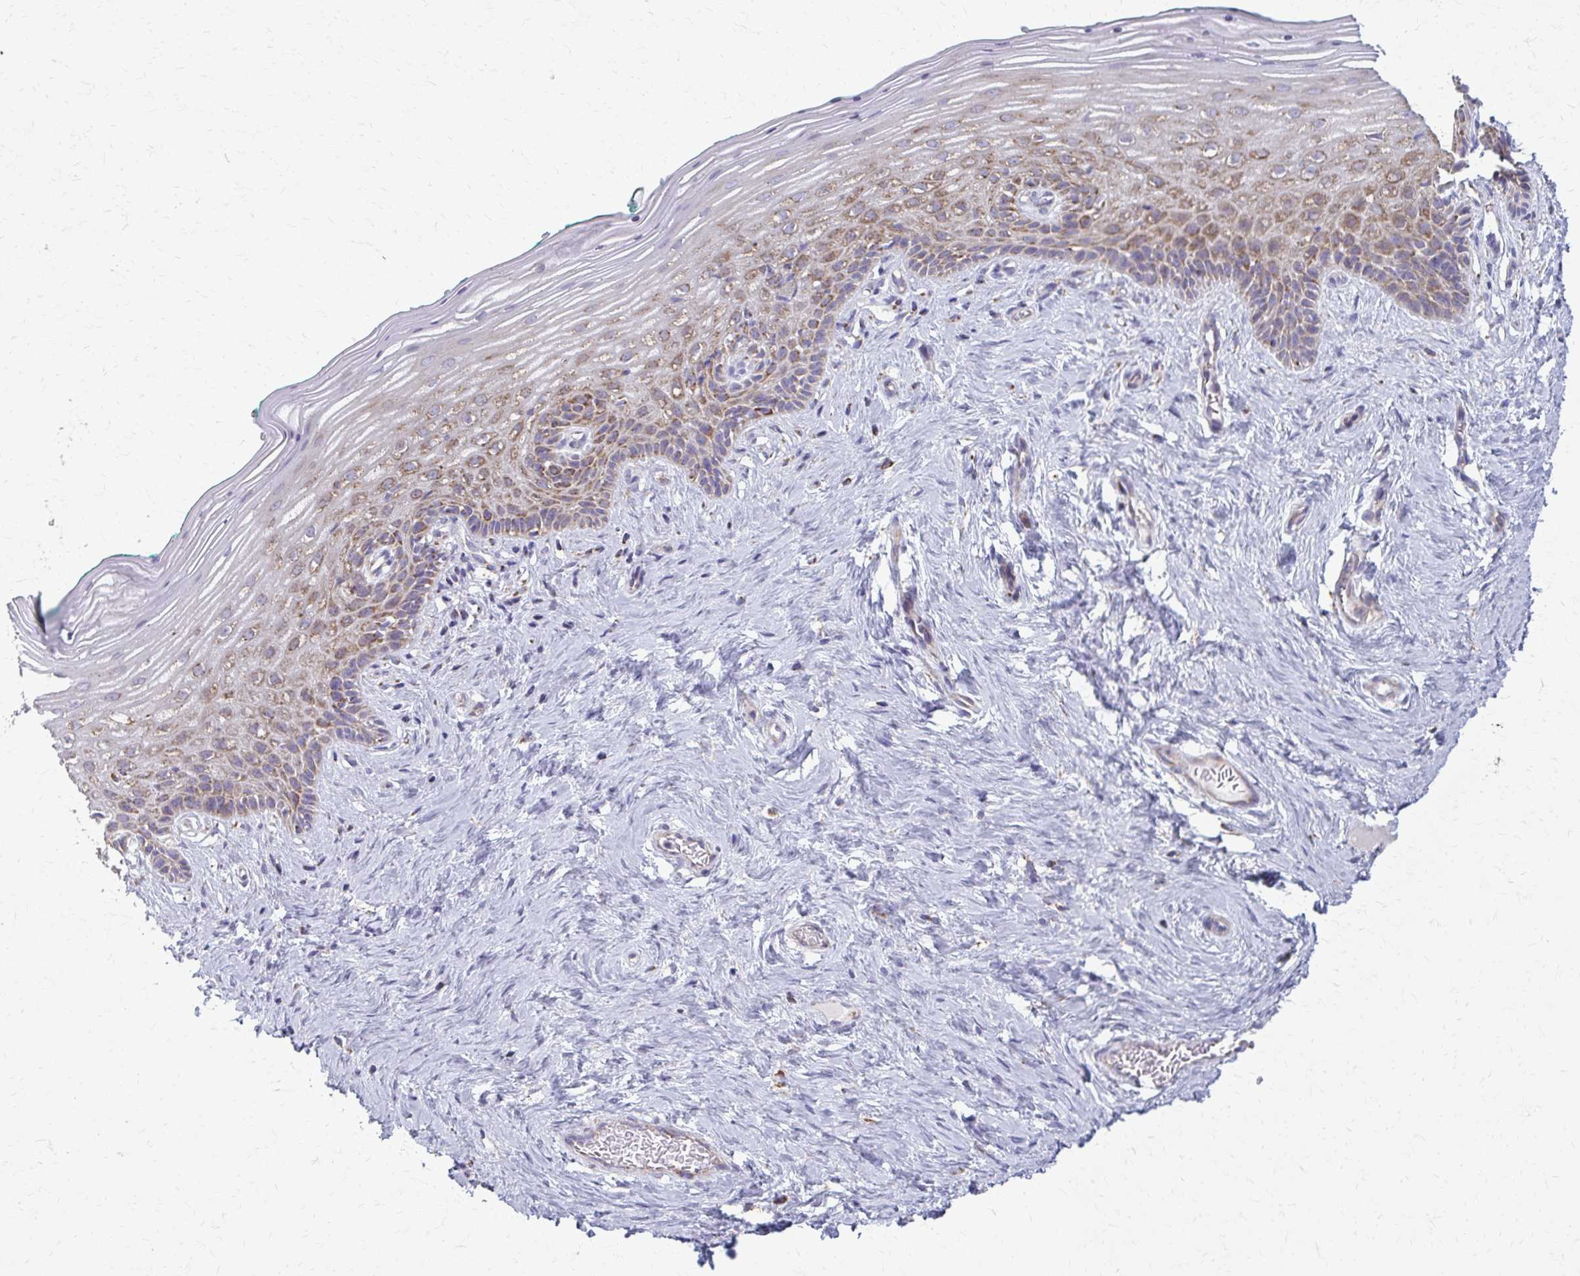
{"staining": {"intensity": "moderate", "quantity": "25%-75%", "location": "cytoplasmic/membranous"}, "tissue": "vagina", "cell_type": "Squamous epithelial cells", "image_type": "normal", "snomed": [{"axis": "morphology", "description": "Normal tissue, NOS"}, {"axis": "topography", "description": "Vagina"}], "caption": "Vagina stained for a protein (brown) exhibits moderate cytoplasmic/membranous positive expression in about 25%-75% of squamous epithelial cells.", "gene": "TVP23A", "patient": {"sex": "female", "age": 45}}